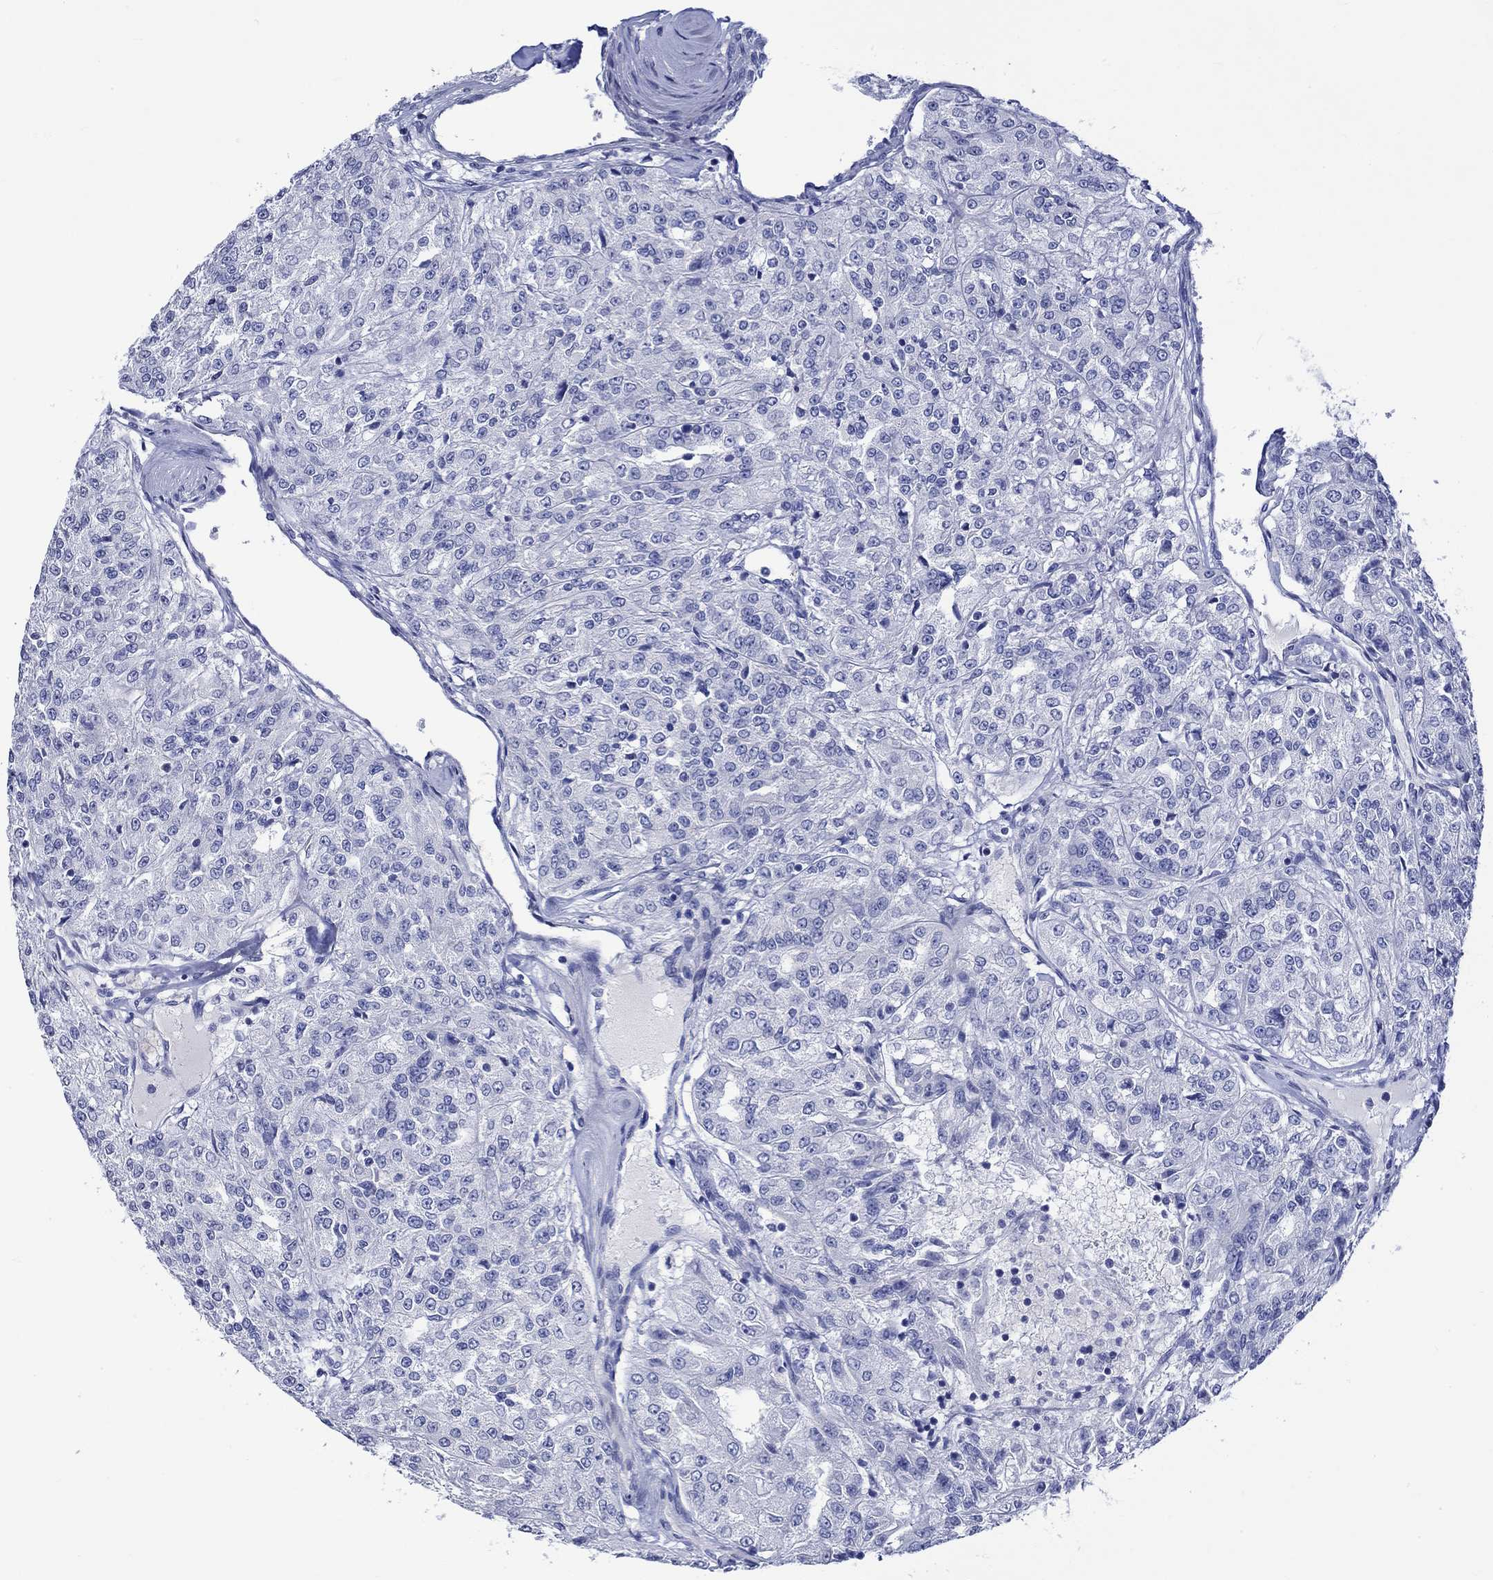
{"staining": {"intensity": "negative", "quantity": "none", "location": "none"}, "tissue": "renal cancer", "cell_type": "Tumor cells", "image_type": "cancer", "snomed": [{"axis": "morphology", "description": "Adenocarcinoma, NOS"}, {"axis": "topography", "description": "Kidney"}], "caption": "Human adenocarcinoma (renal) stained for a protein using immunohistochemistry shows no expression in tumor cells.", "gene": "NRIP3", "patient": {"sex": "female", "age": 63}}